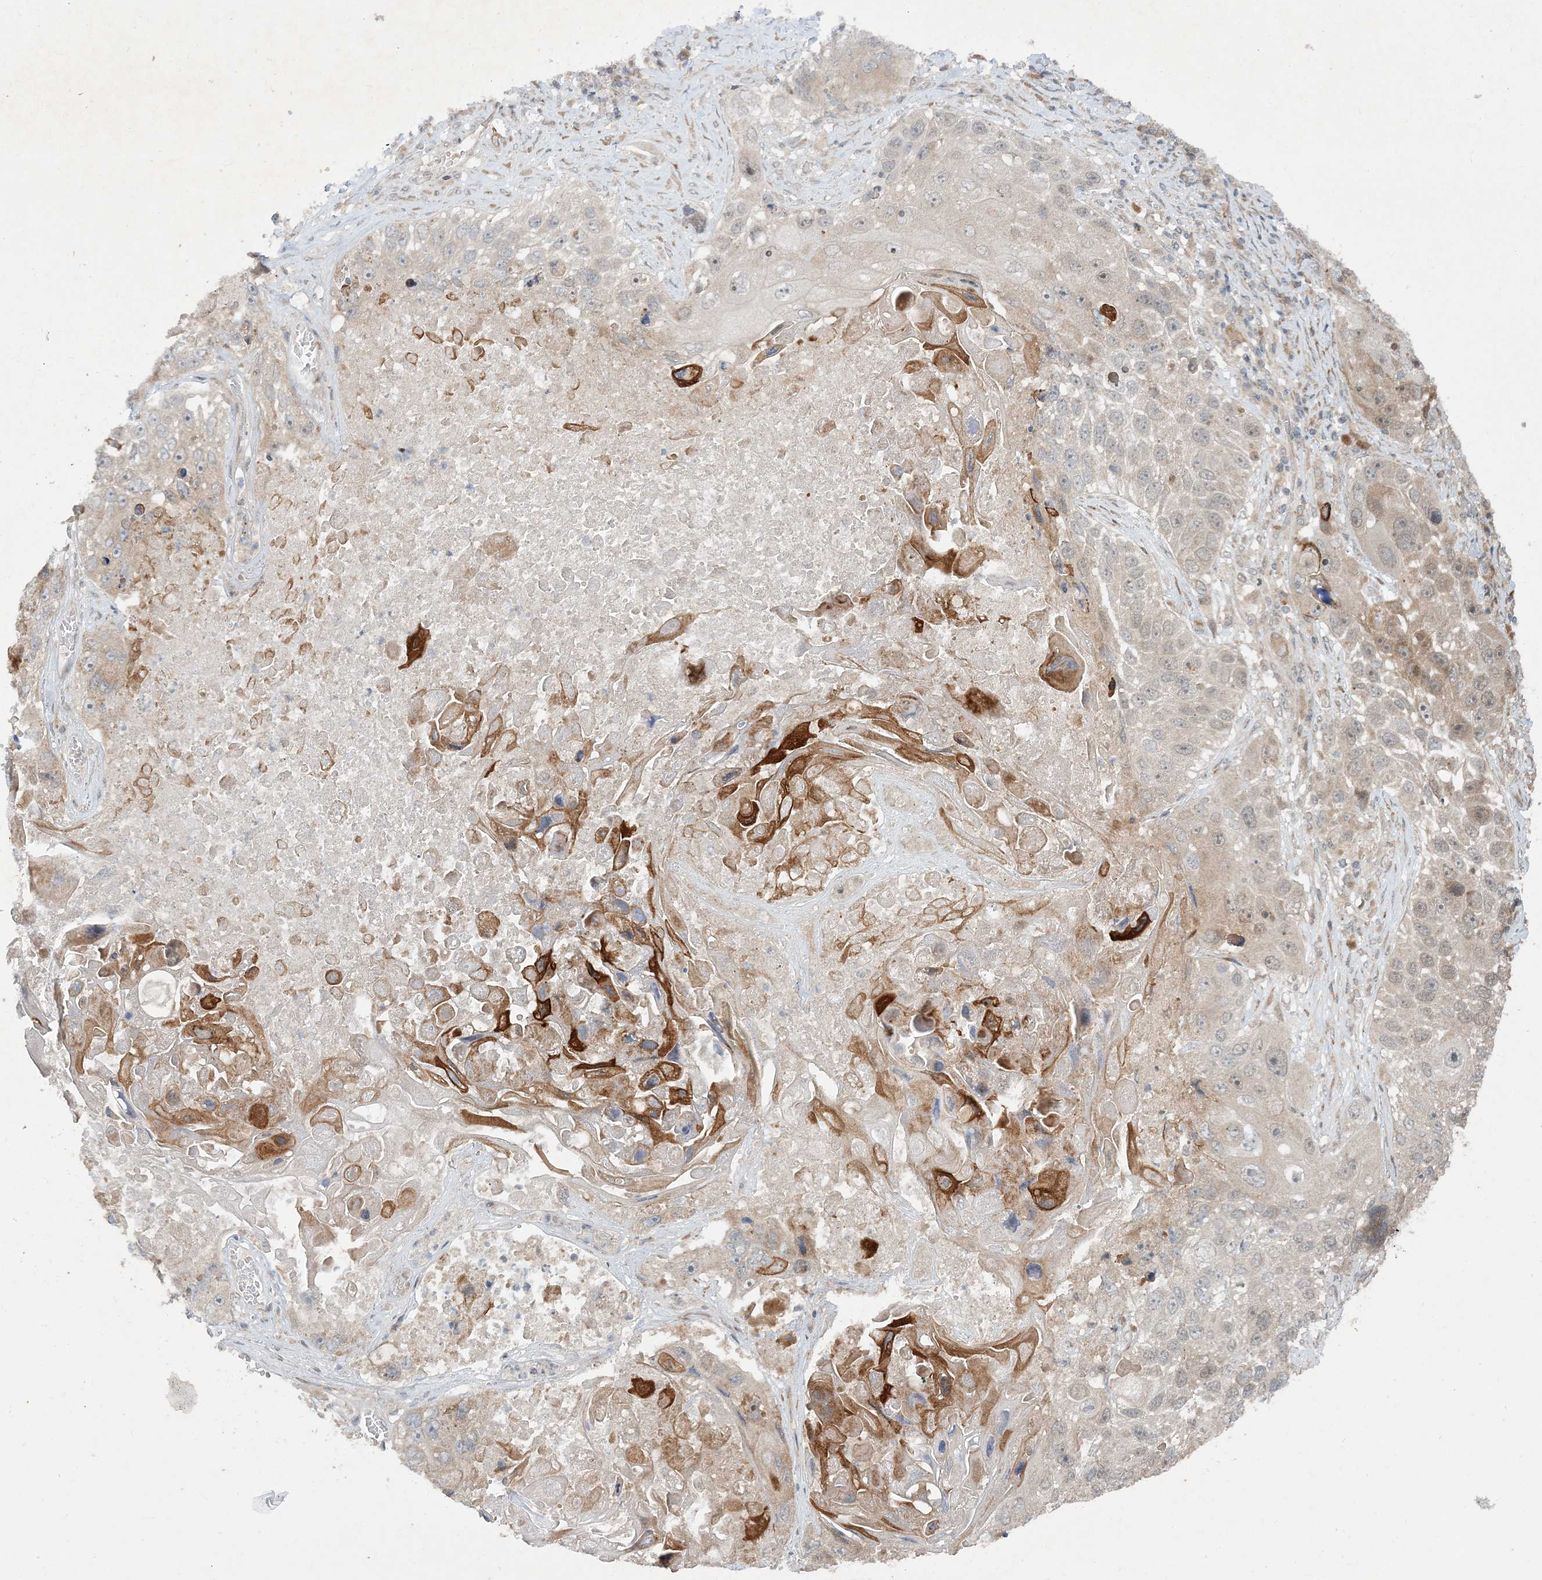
{"staining": {"intensity": "negative", "quantity": "none", "location": "none"}, "tissue": "lung cancer", "cell_type": "Tumor cells", "image_type": "cancer", "snomed": [{"axis": "morphology", "description": "Squamous cell carcinoma, NOS"}, {"axis": "topography", "description": "Lung"}], "caption": "Tumor cells show no significant protein positivity in lung cancer (squamous cell carcinoma). (Brightfield microscopy of DAB IHC at high magnification).", "gene": "UBR3", "patient": {"sex": "male", "age": 61}}